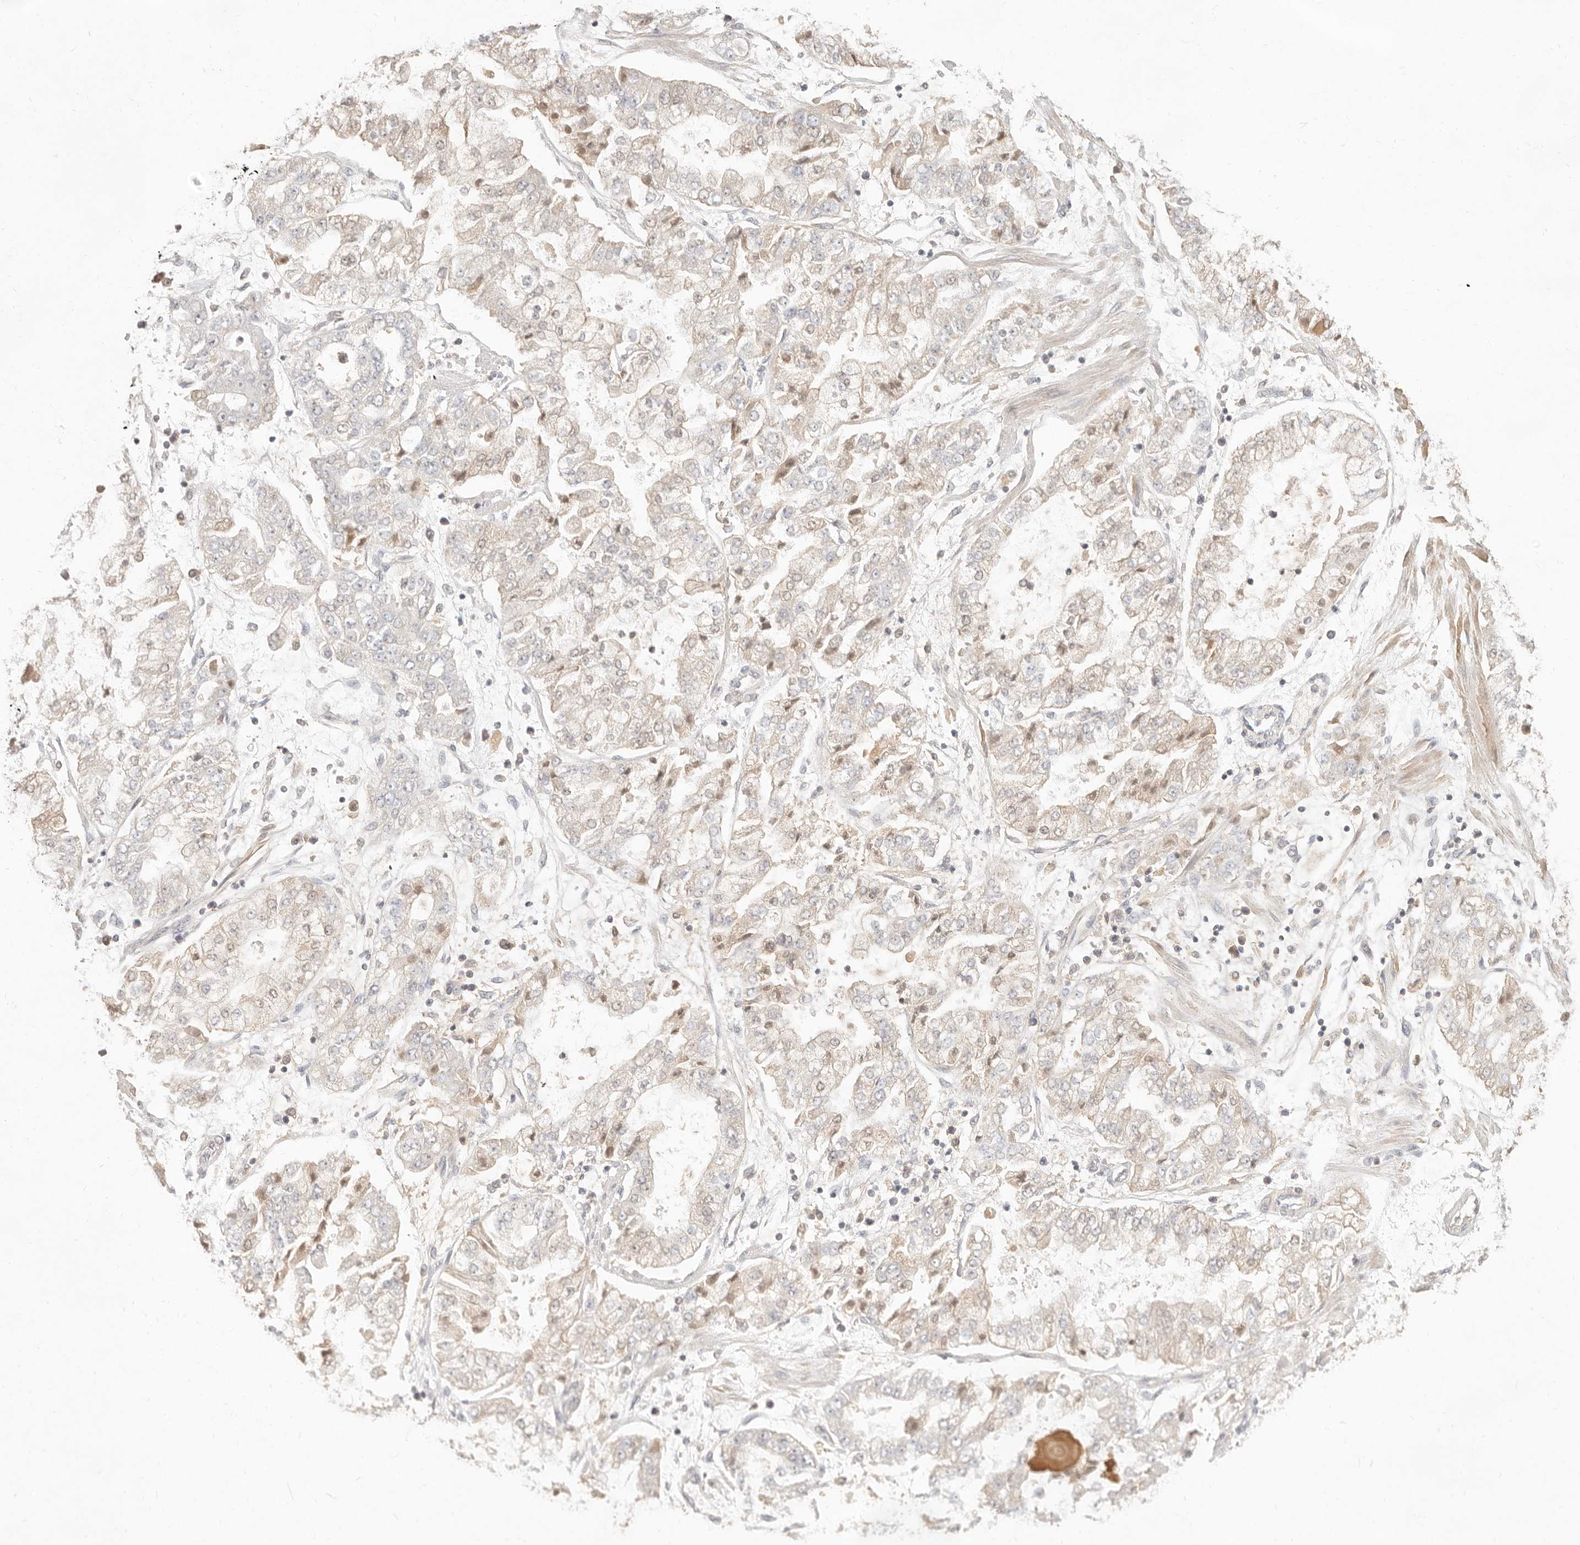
{"staining": {"intensity": "negative", "quantity": "none", "location": "none"}, "tissue": "stomach cancer", "cell_type": "Tumor cells", "image_type": "cancer", "snomed": [{"axis": "morphology", "description": "Adenocarcinoma, NOS"}, {"axis": "topography", "description": "Stomach"}], "caption": "Human stomach adenocarcinoma stained for a protein using IHC demonstrates no expression in tumor cells.", "gene": "NECAP2", "patient": {"sex": "male", "age": 76}}